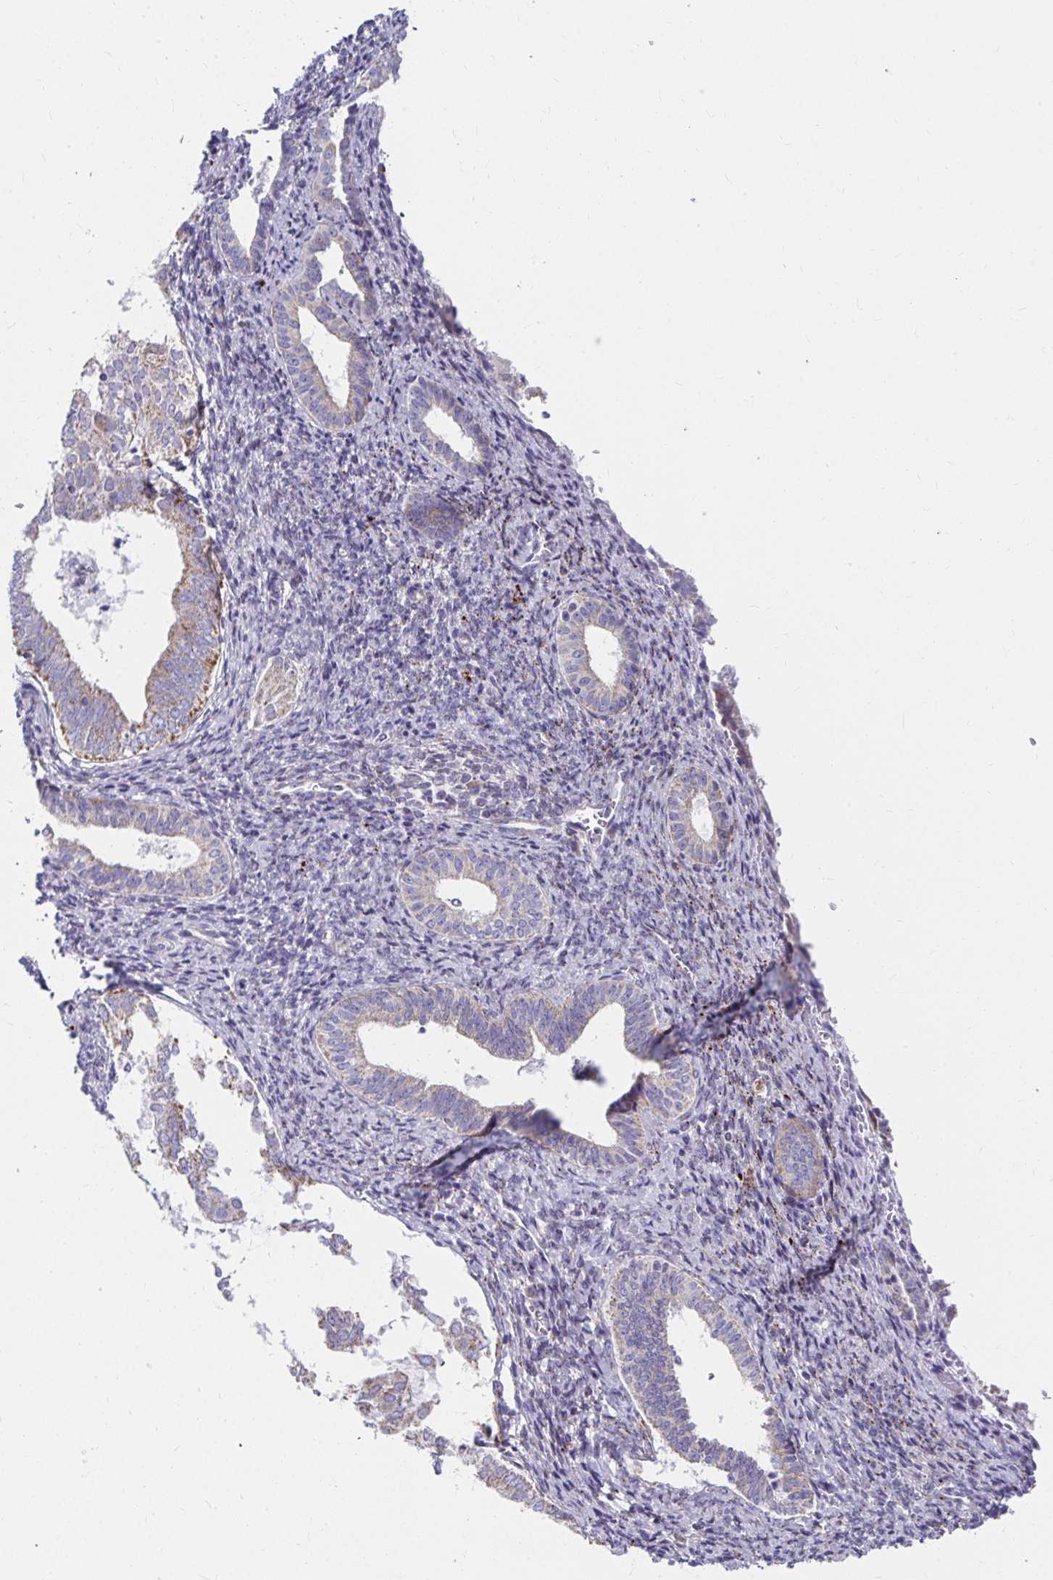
{"staining": {"intensity": "moderate", "quantity": "25%-75%", "location": "cytoplasmic/membranous"}, "tissue": "endometrium", "cell_type": "Cells in endometrial stroma", "image_type": "normal", "snomed": [{"axis": "morphology", "description": "Normal tissue, NOS"}, {"axis": "topography", "description": "Endometrium"}], "caption": "An image showing moderate cytoplasmic/membranous positivity in approximately 25%-75% of cells in endometrial stroma in unremarkable endometrium, as visualized by brown immunohistochemical staining.", "gene": "EXOC5", "patient": {"sex": "female", "age": 50}}